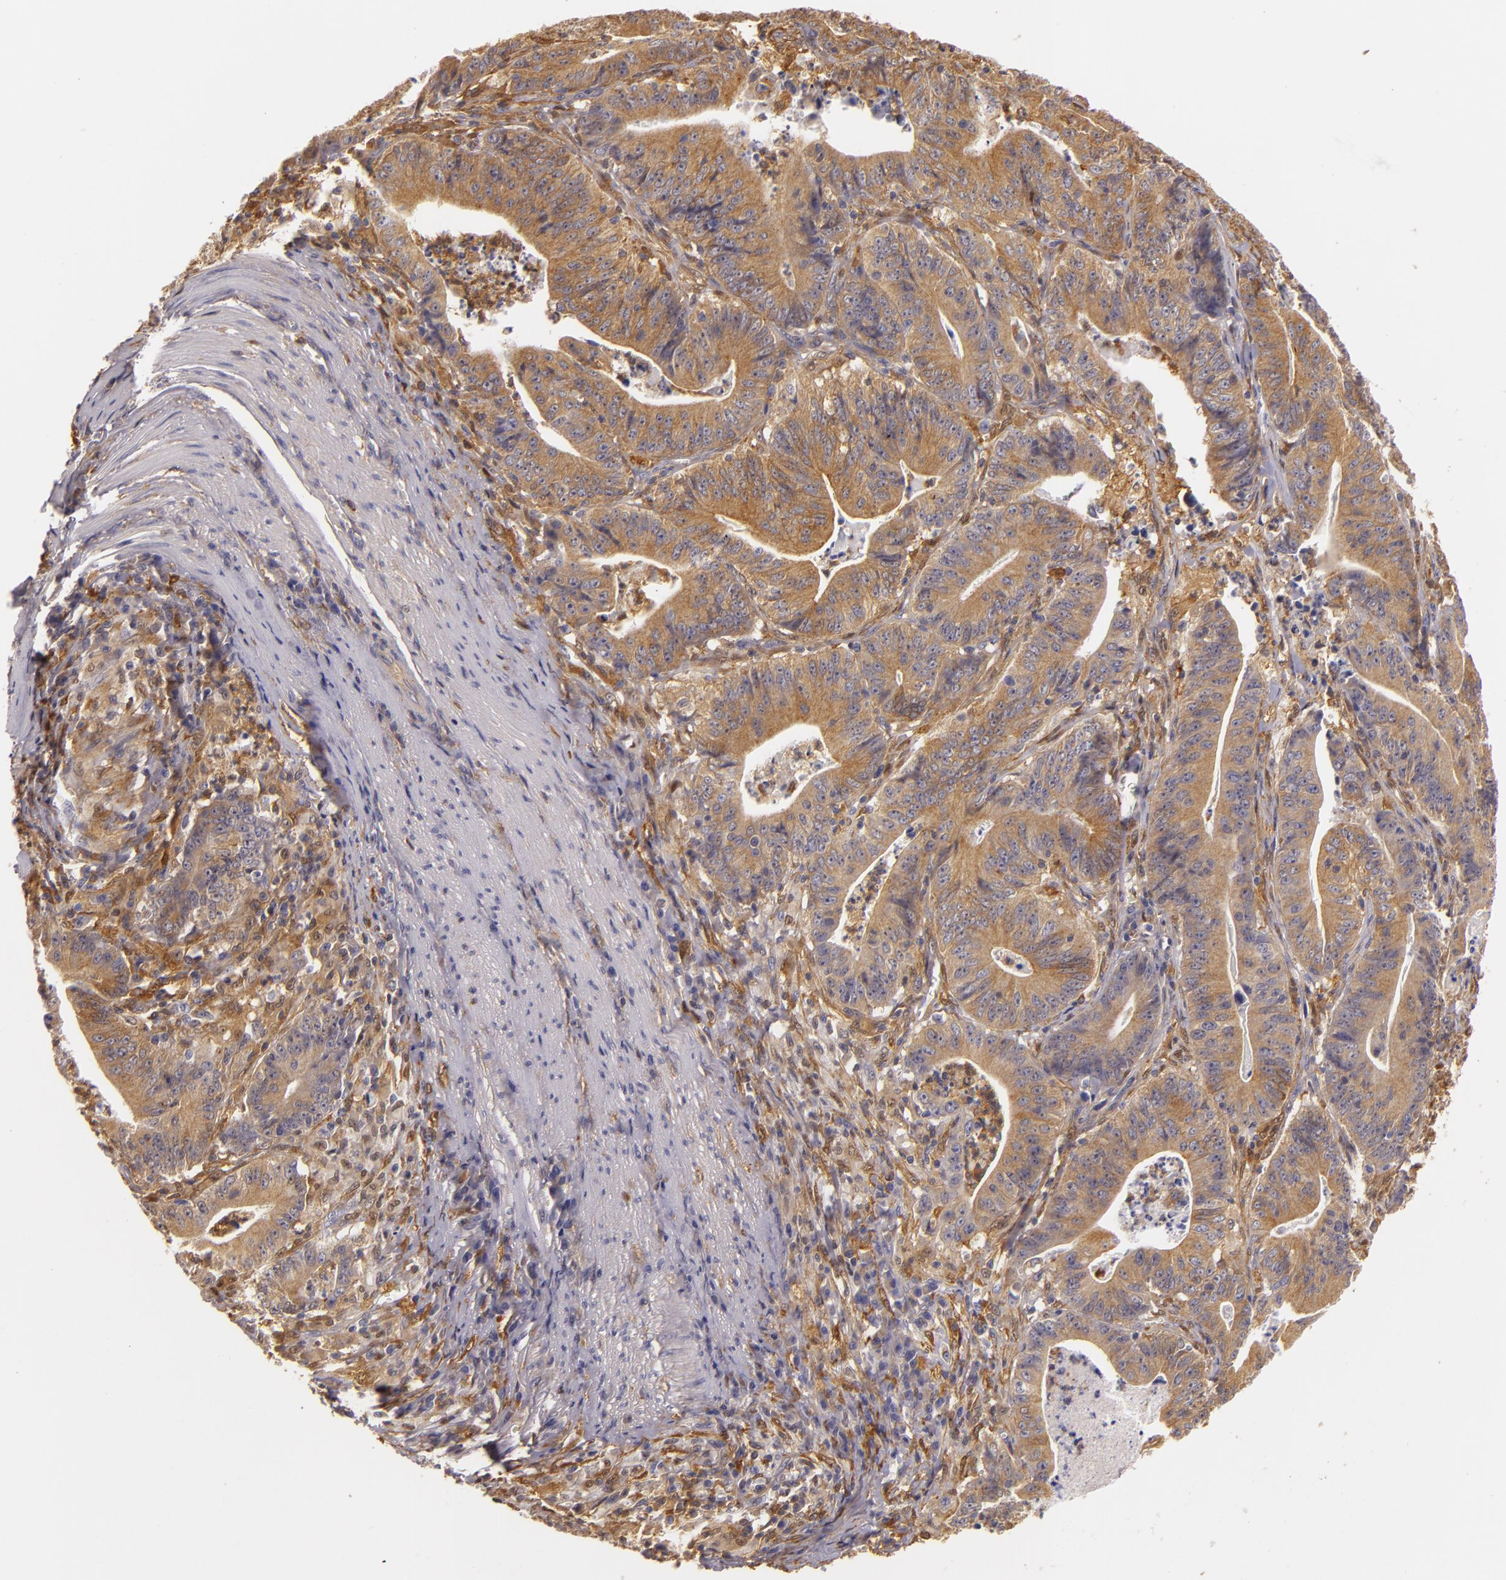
{"staining": {"intensity": "strong", "quantity": ">75%", "location": "cytoplasmic/membranous"}, "tissue": "stomach cancer", "cell_type": "Tumor cells", "image_type": "cancer", "snomed": [{"axis": "morphology", "description": "Adenocarcinoma, NOS"}, {"axis": "topography", "description": "Stomach, lower"}], "caption": "Approximately >75% of tumor cells in stomach cancer demonstrate strong cytoplasmic/membranous protein expression as visualized by brown immunohistochemical staining.", "gene": "TOM1", "patient": {"sex": "female", "age": 86}}